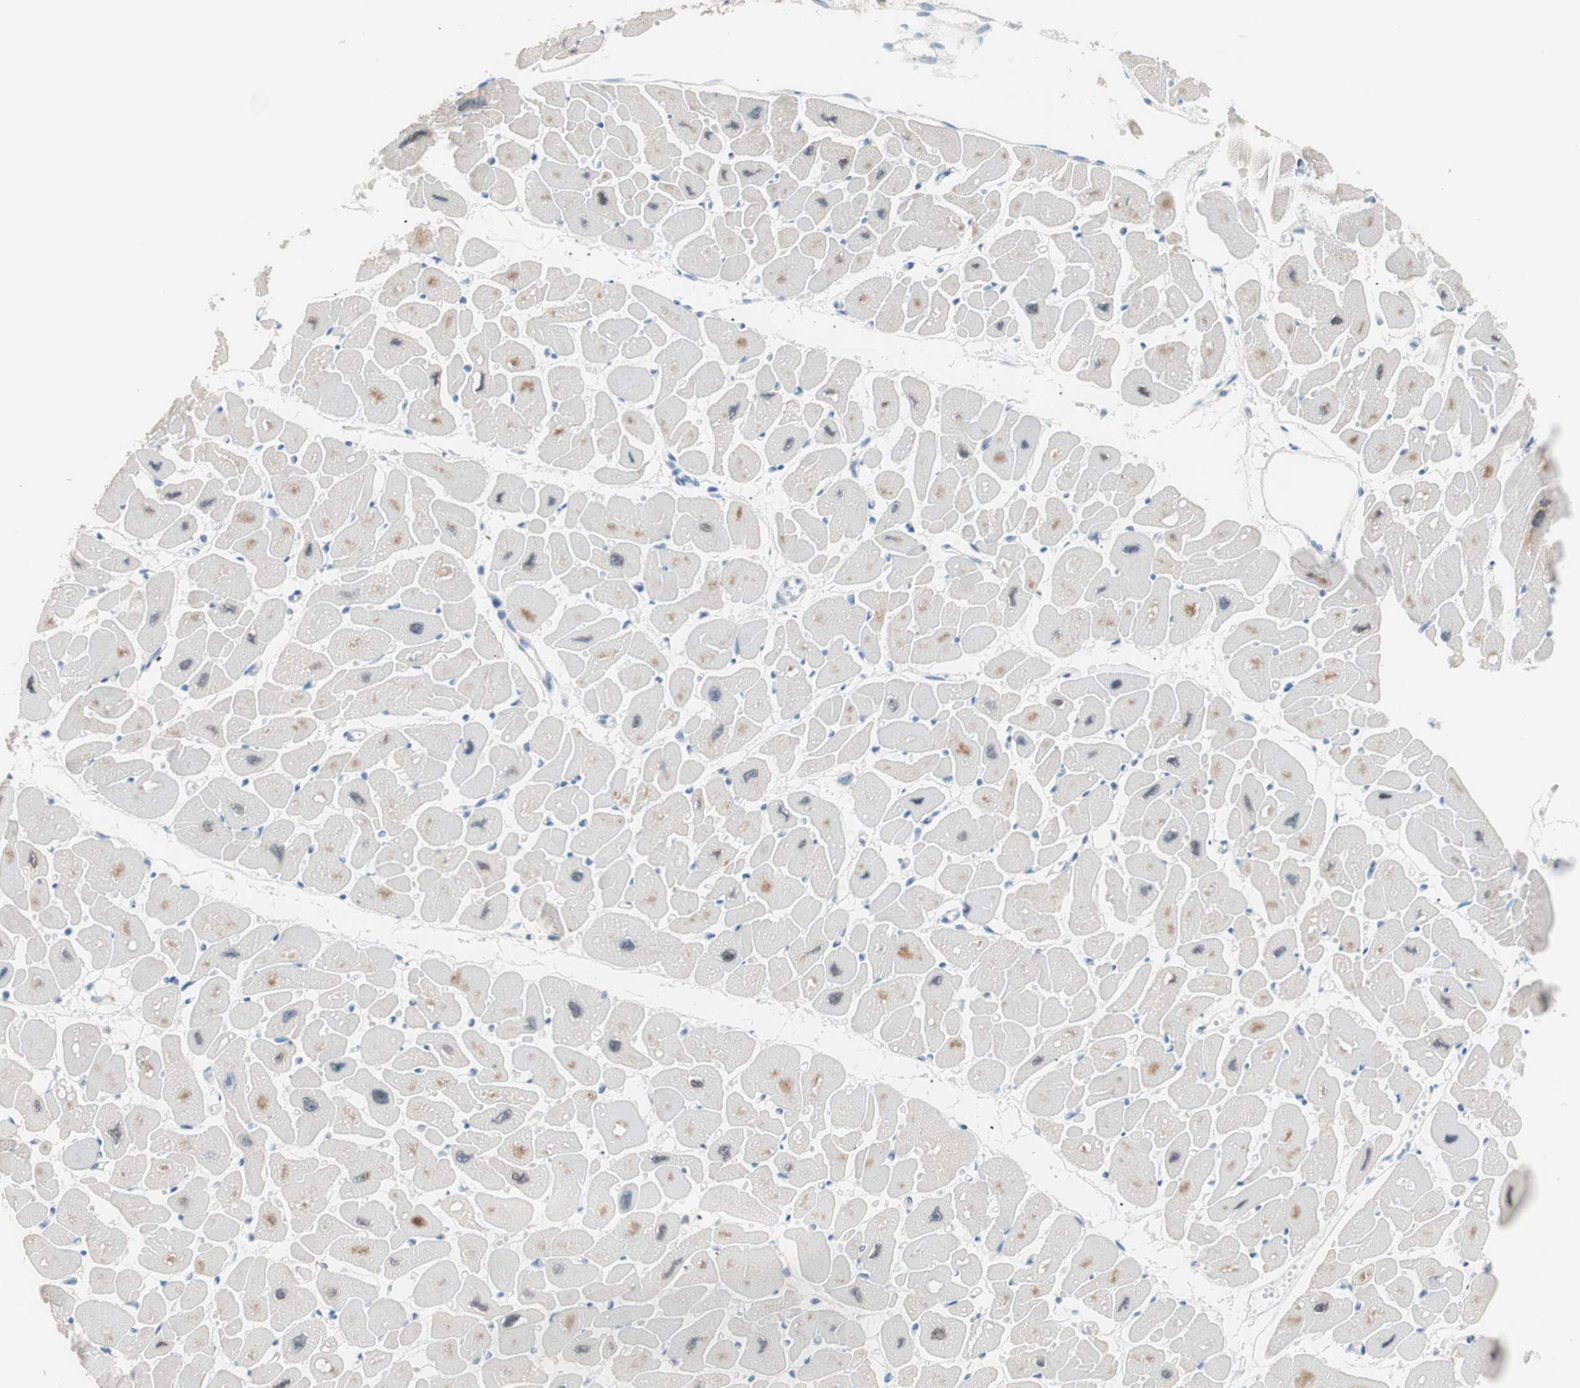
{"staining": {"intensity": "weak", "quantity": "25%-75%", "location": "cytoplasmic/membranous,nuclear"}, "tissue": "heart muscle", "cell_type": "Cardiomyocytes", "image_type": "normal", "snomed": [{"axis": "morphology", "description": "Normal tissue, NOS"}, {"axis": "topography", "description": "Heart"}], "caption": "This image displays IHC staining of unremarkable human heart muscle, with low weak cytoplasmic/membranous,nuclear positivity in approximately 25%-75% of cardiomyocytes.", "gene": "VIL1", "patient": {"sex": "female", "age": 54}}